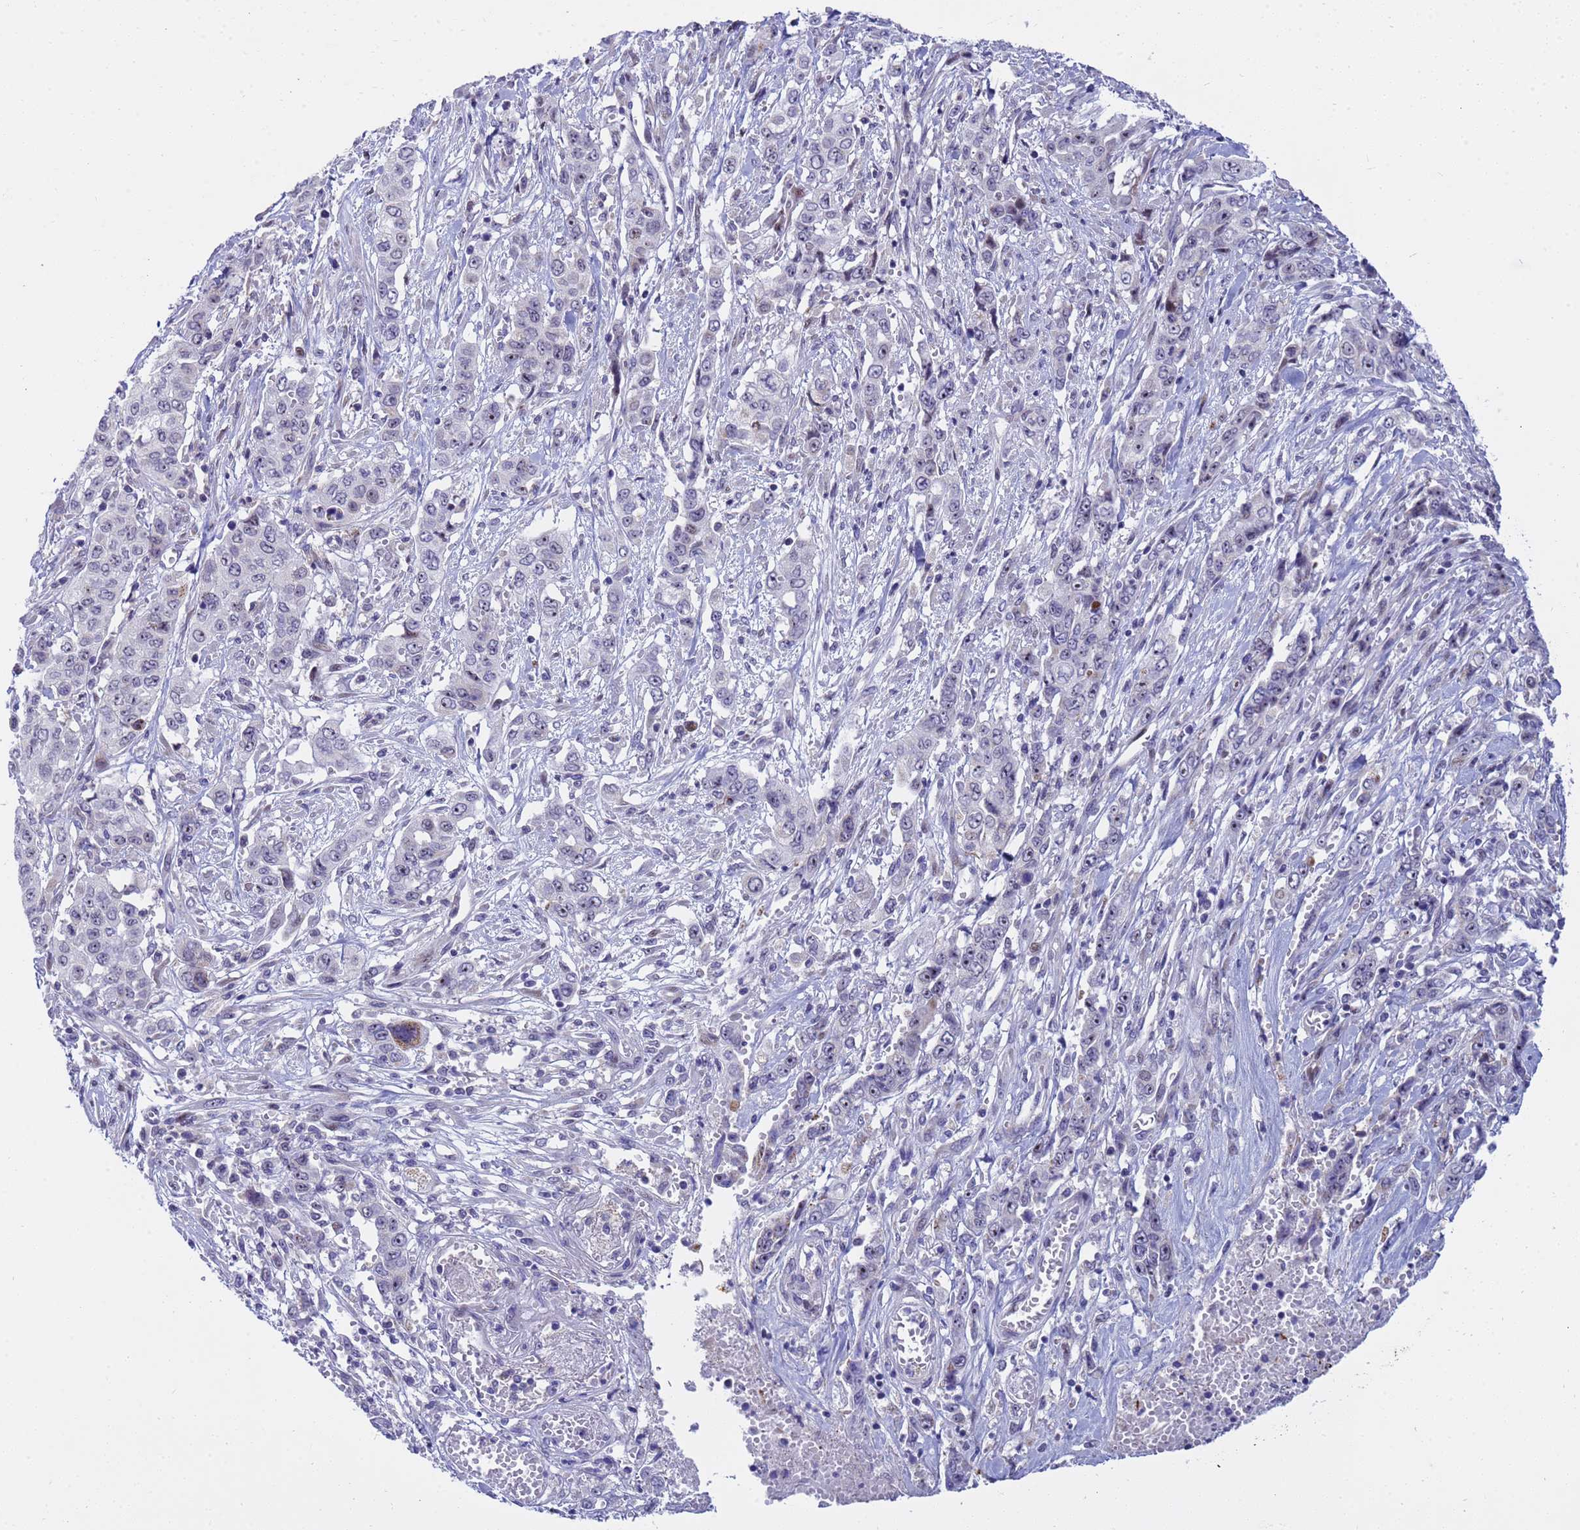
{"staining": {"intensity": "weak", "quantity": "<25%", "location": "nuclear"}, "tissue": "stomach cancer", "cell_type": "Tumor cells", "image_type": "cancer", "snomed": [{"axis": "morphology", "description": "Normal tissue, NOS"}, {"axis": "morphology", "description": "Adenocarcinoma, NOS"}, {"axis": "topography", "description": "Stomach"}], "caption": "This is an IHC histopathology image of stomach cancer. There is no expression in tumor cells.", "gene": "LRATD1", "patient": {"sex": "female", "age": 64}}